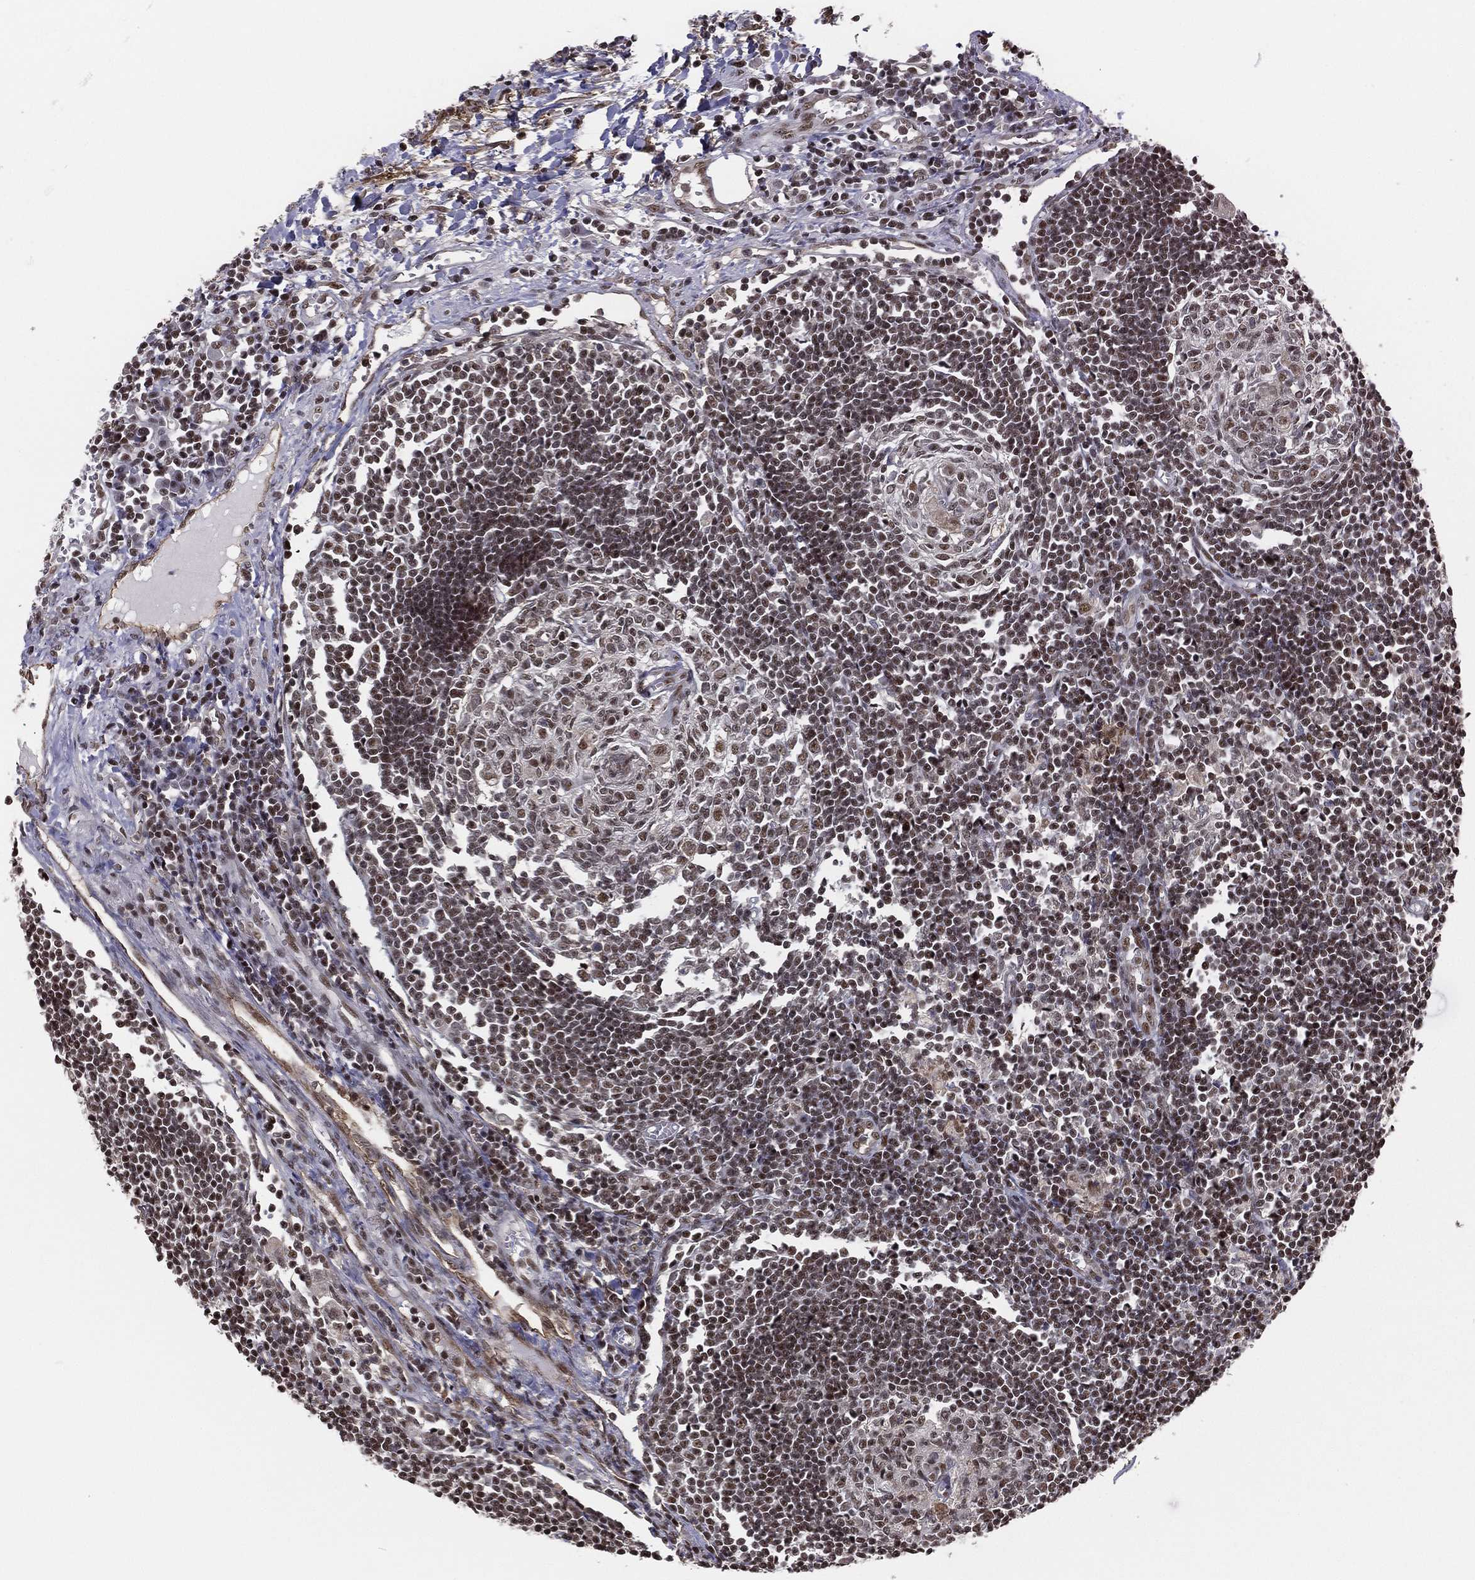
{"staining": {"intensity": "moderate", "quantity": "25%-75%", "location": "nuclear"}, "tissue": "lymph node", "cell_type": "Germinal center cells", "image_type": "normal", "snomed": [{"axis": "morphology", "description": "Normal tissue, NOS"}, {"axis": "morphology", "description": "Adenocarcinoma, NOS"}, {"axis": "topography", "description": "Lymph node"}, {"axis": "topography", "description": "Pancreas"}], "caption": "The micrograph exhibits staining of unremarkable lymph node, revealing moderate nuclear protein expression (brown color) within germinal center cells.", "gene": "GPALPP1", "patient": {"sex": "female", "age": 58}}